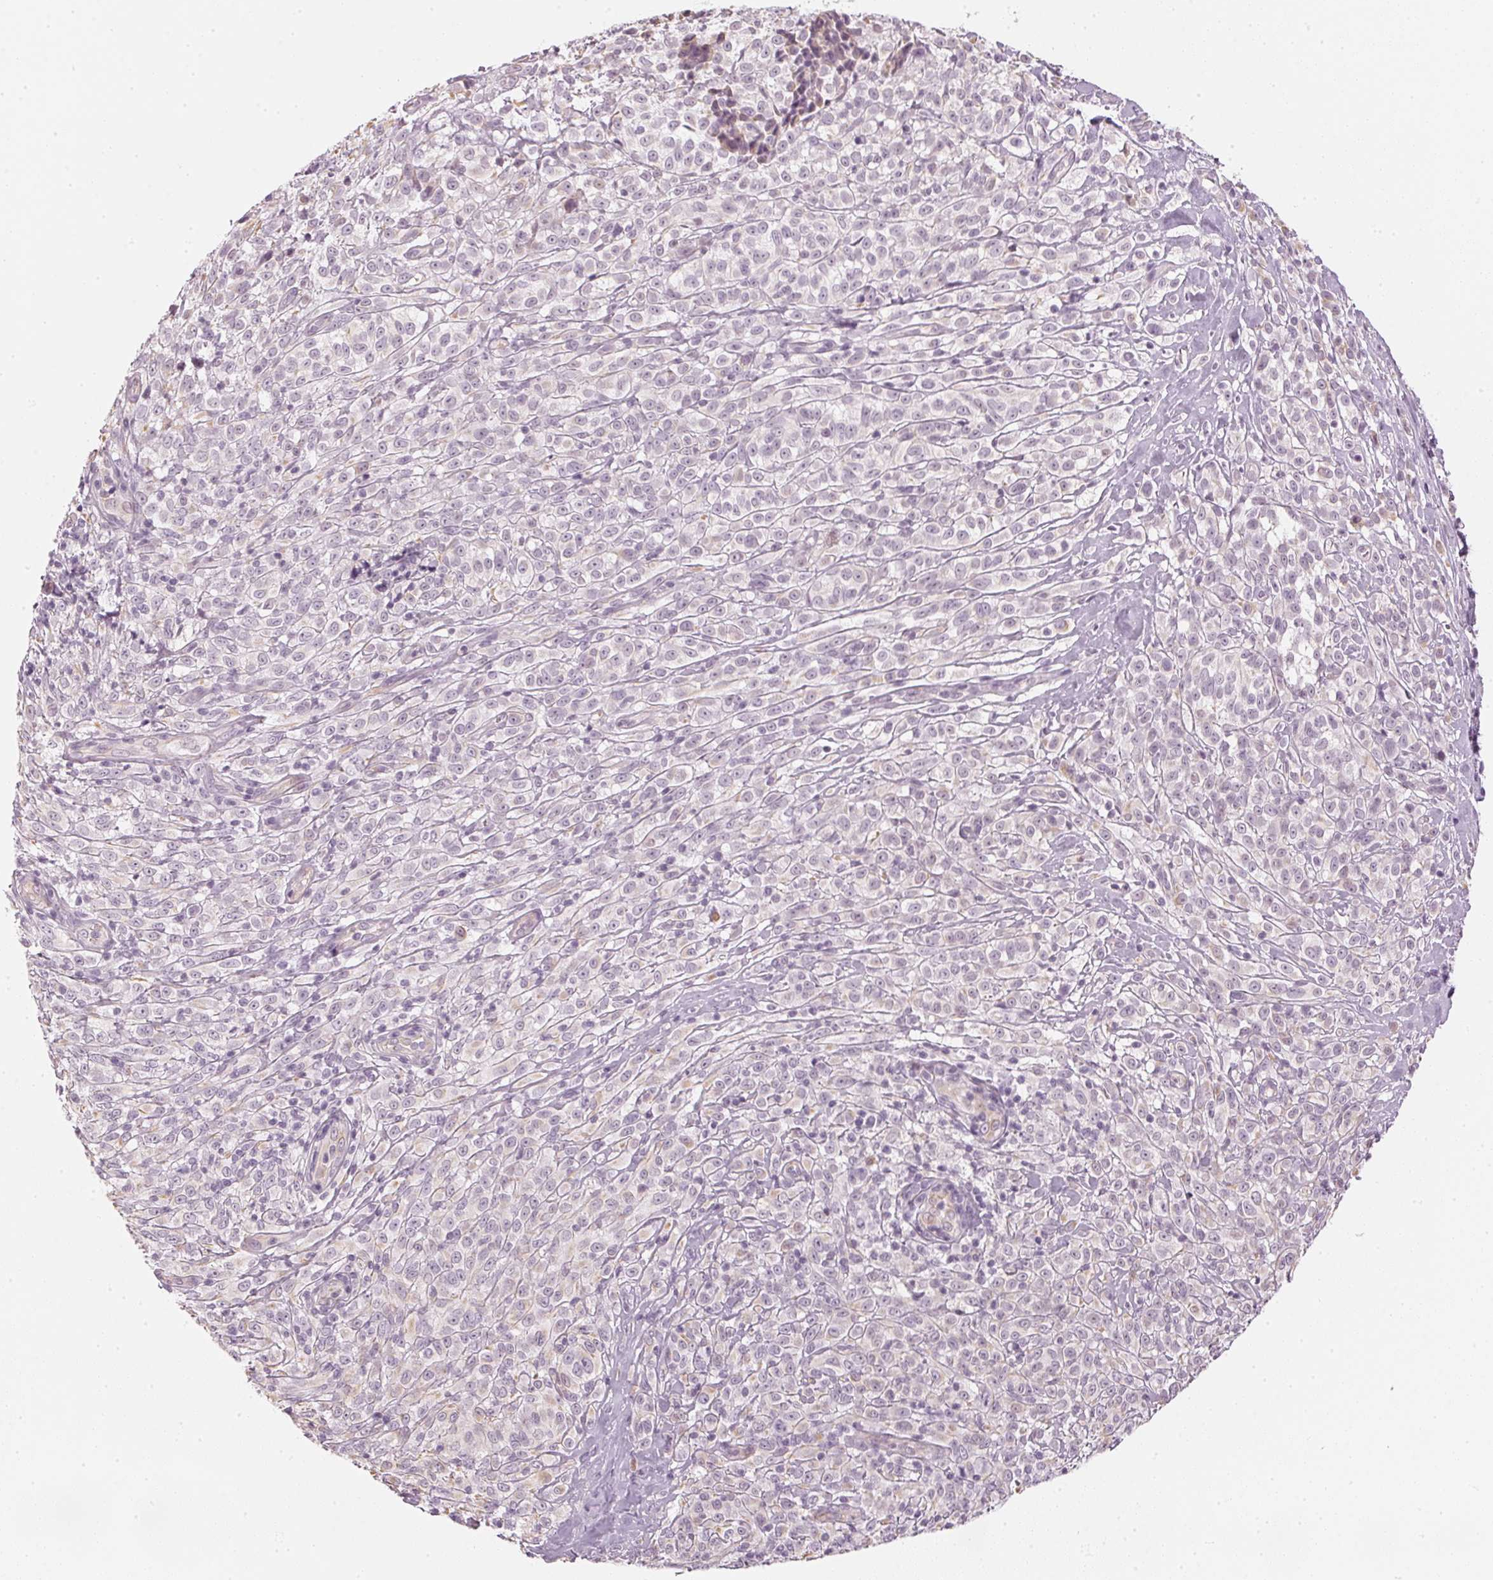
{"staining": {"intensity": "negative", "quantity": "none", "location": "none"}, "tissue": "melanoma", "cell_type": "Tumor cells", "image_type": "cancer", "snomed": [{"axis": "morphology", "description": "Malignant melanoma, NOS"}, {"axis": "topography", "description": "Skin"}], "caption": "A histopathology image of human melanoma is negative for staining in tumor cells.", "gene": "APLP1", "patient": {"sex": "male", "age": 85}}